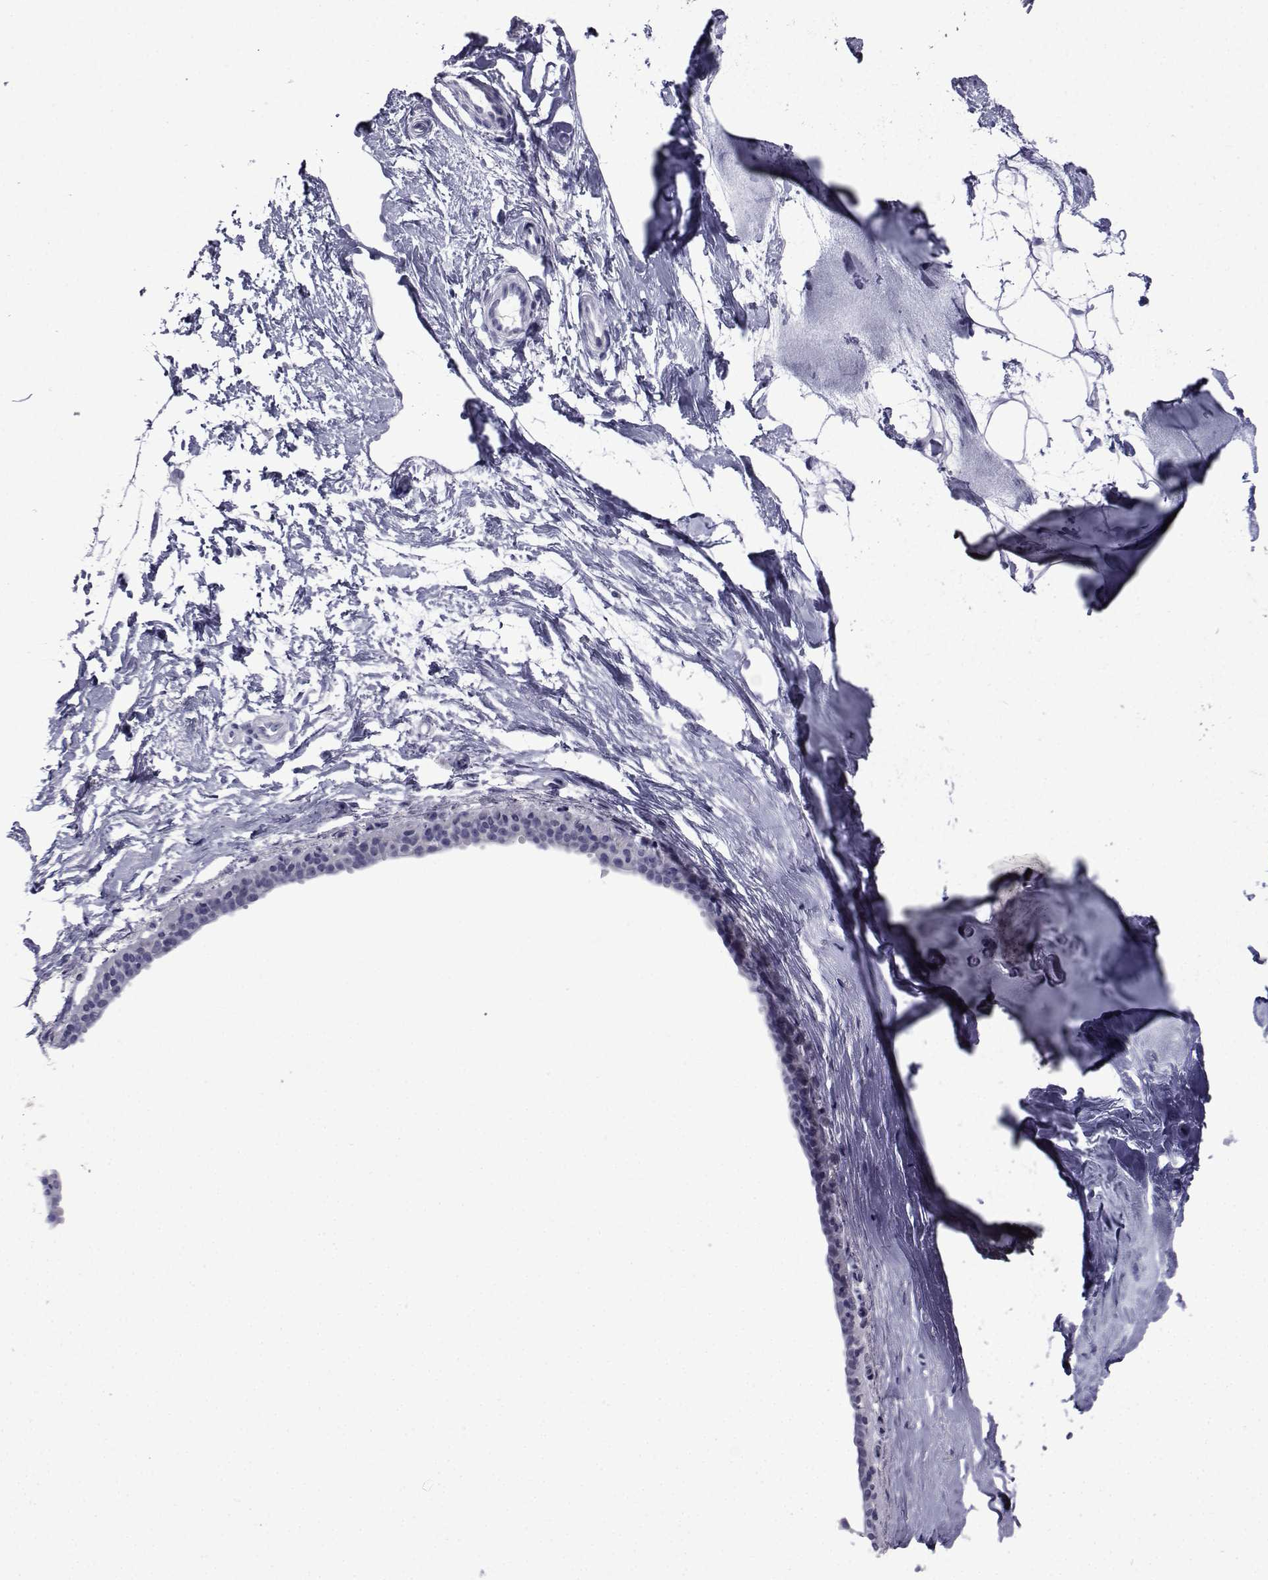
{"staining": {"intensity": "negative", "quantity": "none", "location": "none"}, "tissue": "breast", "cell_type": "Adipocytes", "image_type": "normal", "snomed": [{"axis": "morphology", "description": "Normal tissue, NOS"}, {"axis": "topography", "description": "Breast"}], "caption": "High power microscopy histopathology image of an immunohistochemistry (IHC) histopathology image of unremarkable breast, revealing no significant positivity in adipocytes.", "gene": "PDE6G", "patient": {"sex": "female", "age": 49}}